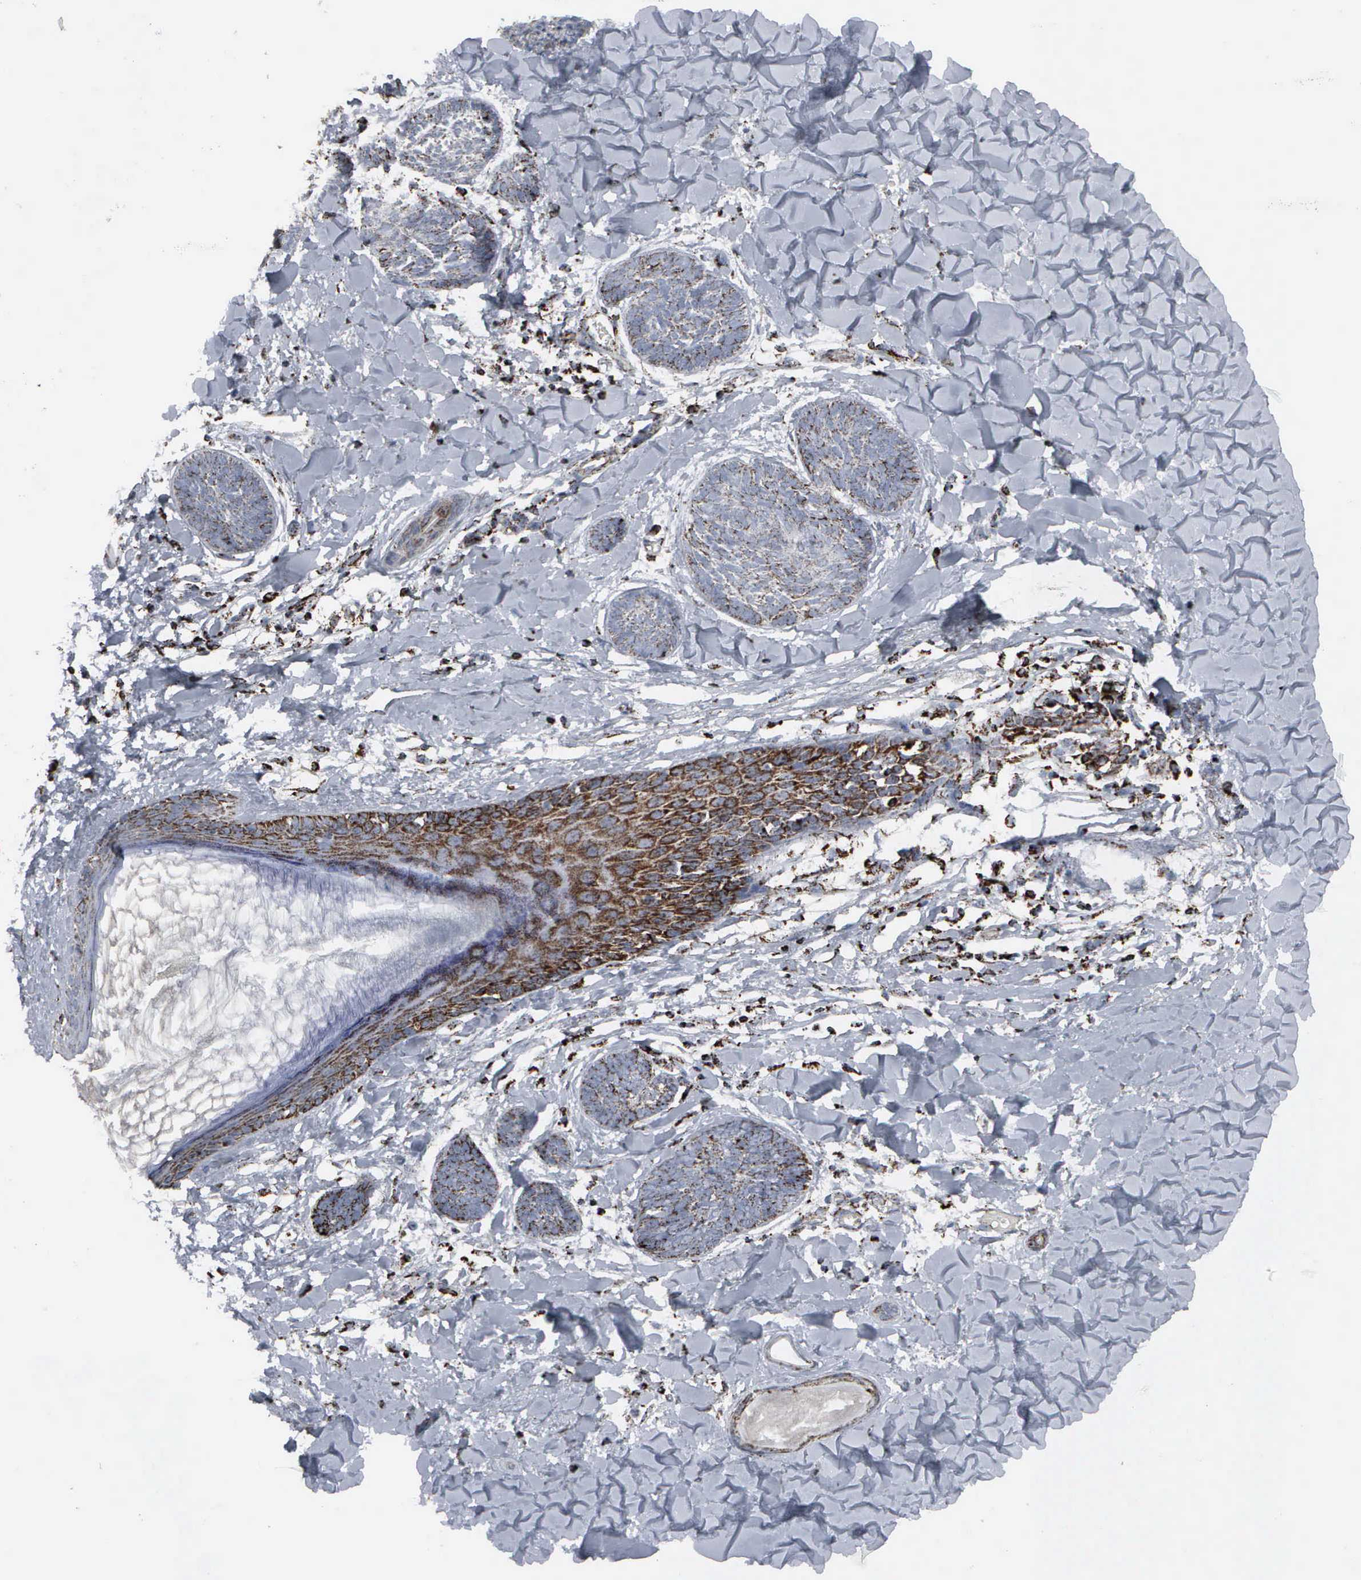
{"staining": {"intensity": "strong", "quantity": "25%-75%", "location": "cytoplasmic/membranous"}, "tissue": "skin cancer", "cell_type": "Tumor cells", "image_type": "cancer", "snomed": [{"axis": "morphology", "description": "Basal cell carcinoma"}, {"axis": "topography", "description": "Skin"}], "caption": "Immunohistochemistry histopathology image of neoplastic tissue: human skin cancer stained using immunohistochemistry (IHC) exhibits high levels of strong protein expression localized specifically in the cytoplasmic/membranous of tumor cells, appearing as a cytoplasmic/membranous brown color.", "gene": "HSPA9", "patient": {"sex": "female", "age": 81}}